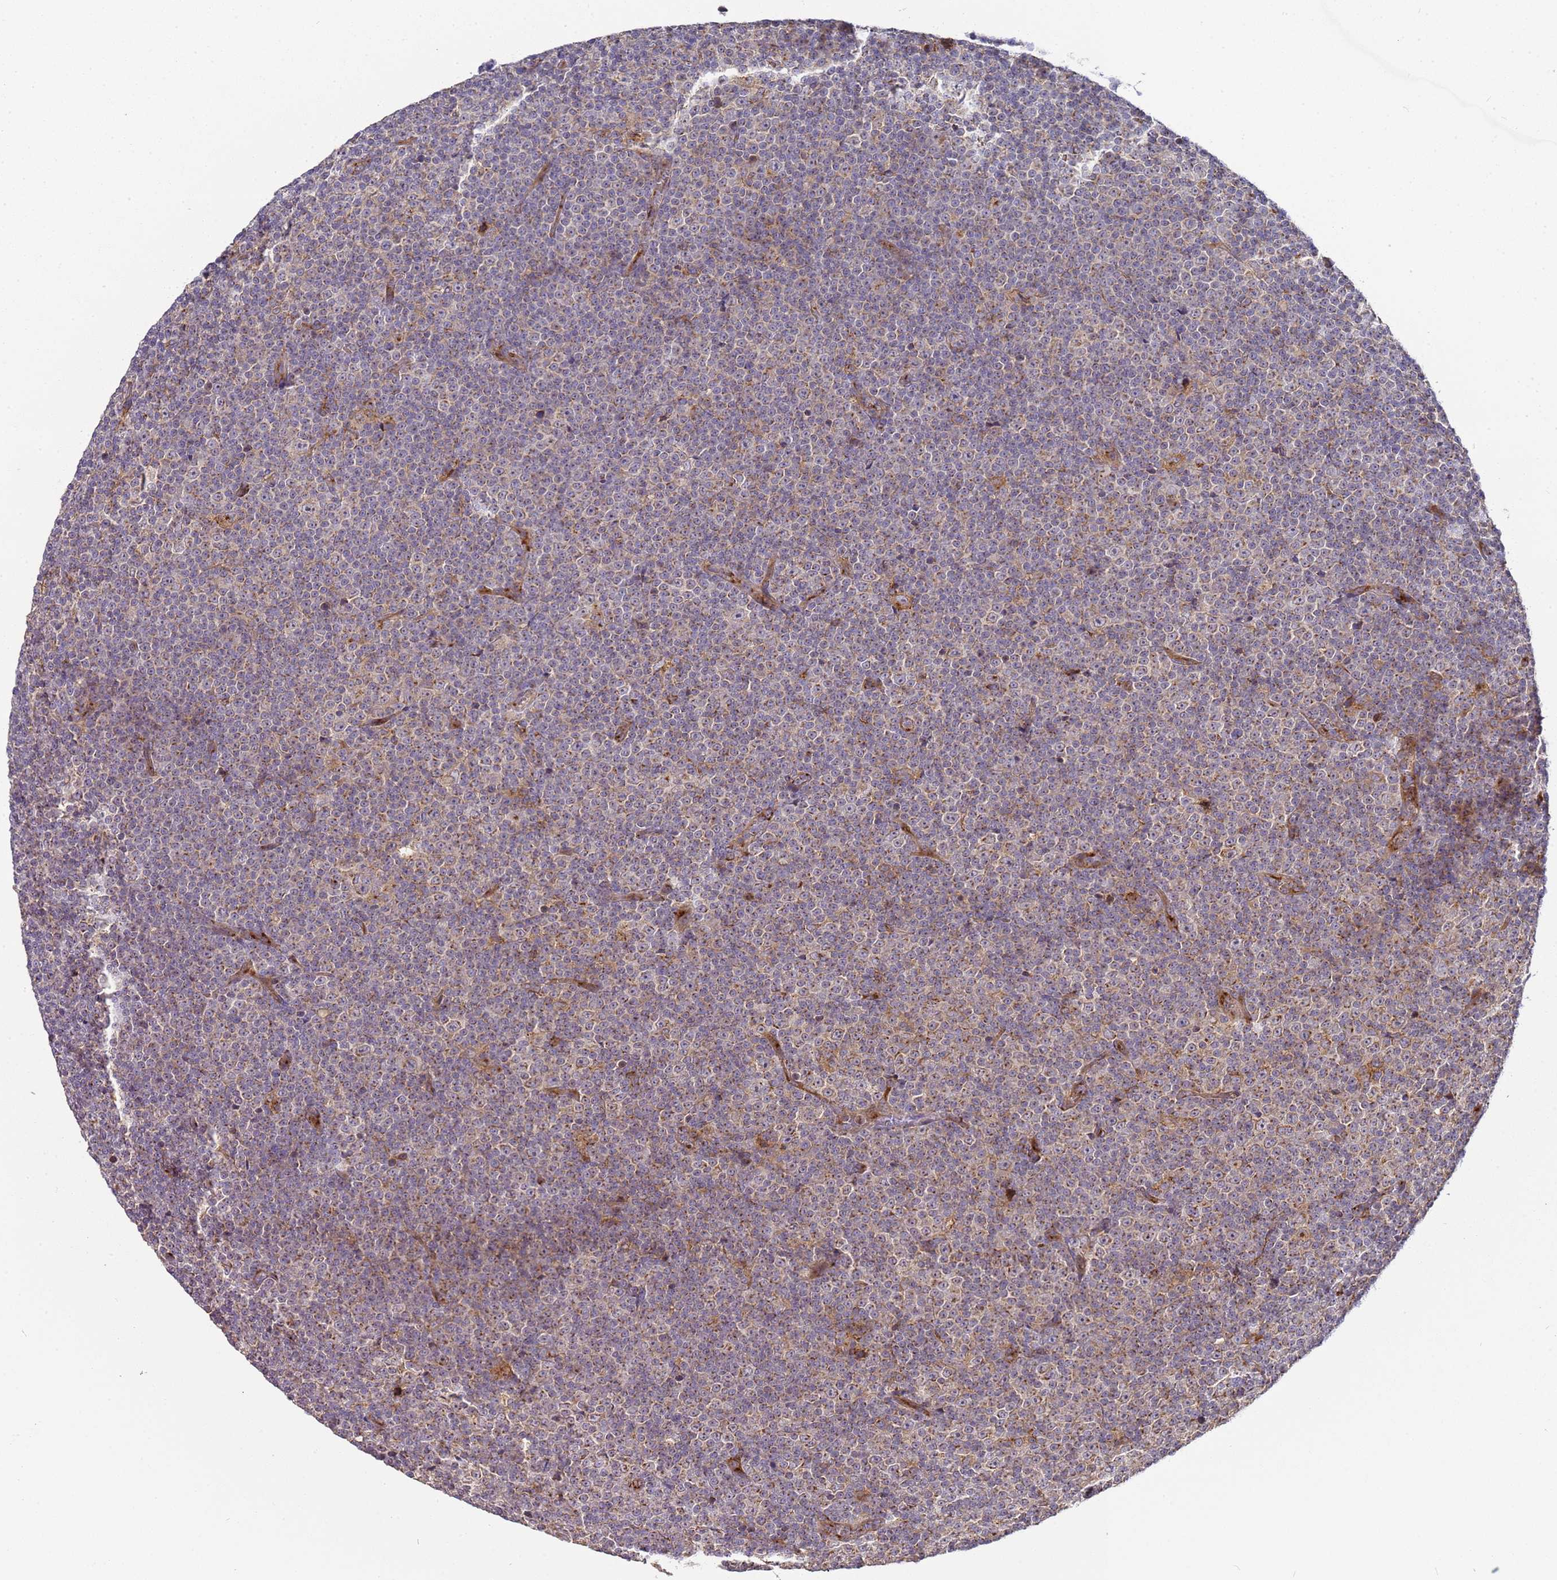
{"staining": {"intensity": "weak", "quantity": "<25%", "location": "cytoplasmic/membranous"}, "tissue": "lymphoma", "cell_type": "Tumor cells", "image_type": "cancer", "snomed": [{"axis": "morphology", "description": "Malignant lymphoma, non-Hodgkin's type, Low grade"}, {"axis": "topography", "description": "Lymph node"}], "caption": "Low-grade malignant lymphoma, non-Hodgkin's type stained for a protein using immunohistochemistry reveals no expression tumor cells.", "gene": "MRPL49", "patient": {"sex": "female", "age": 67}}